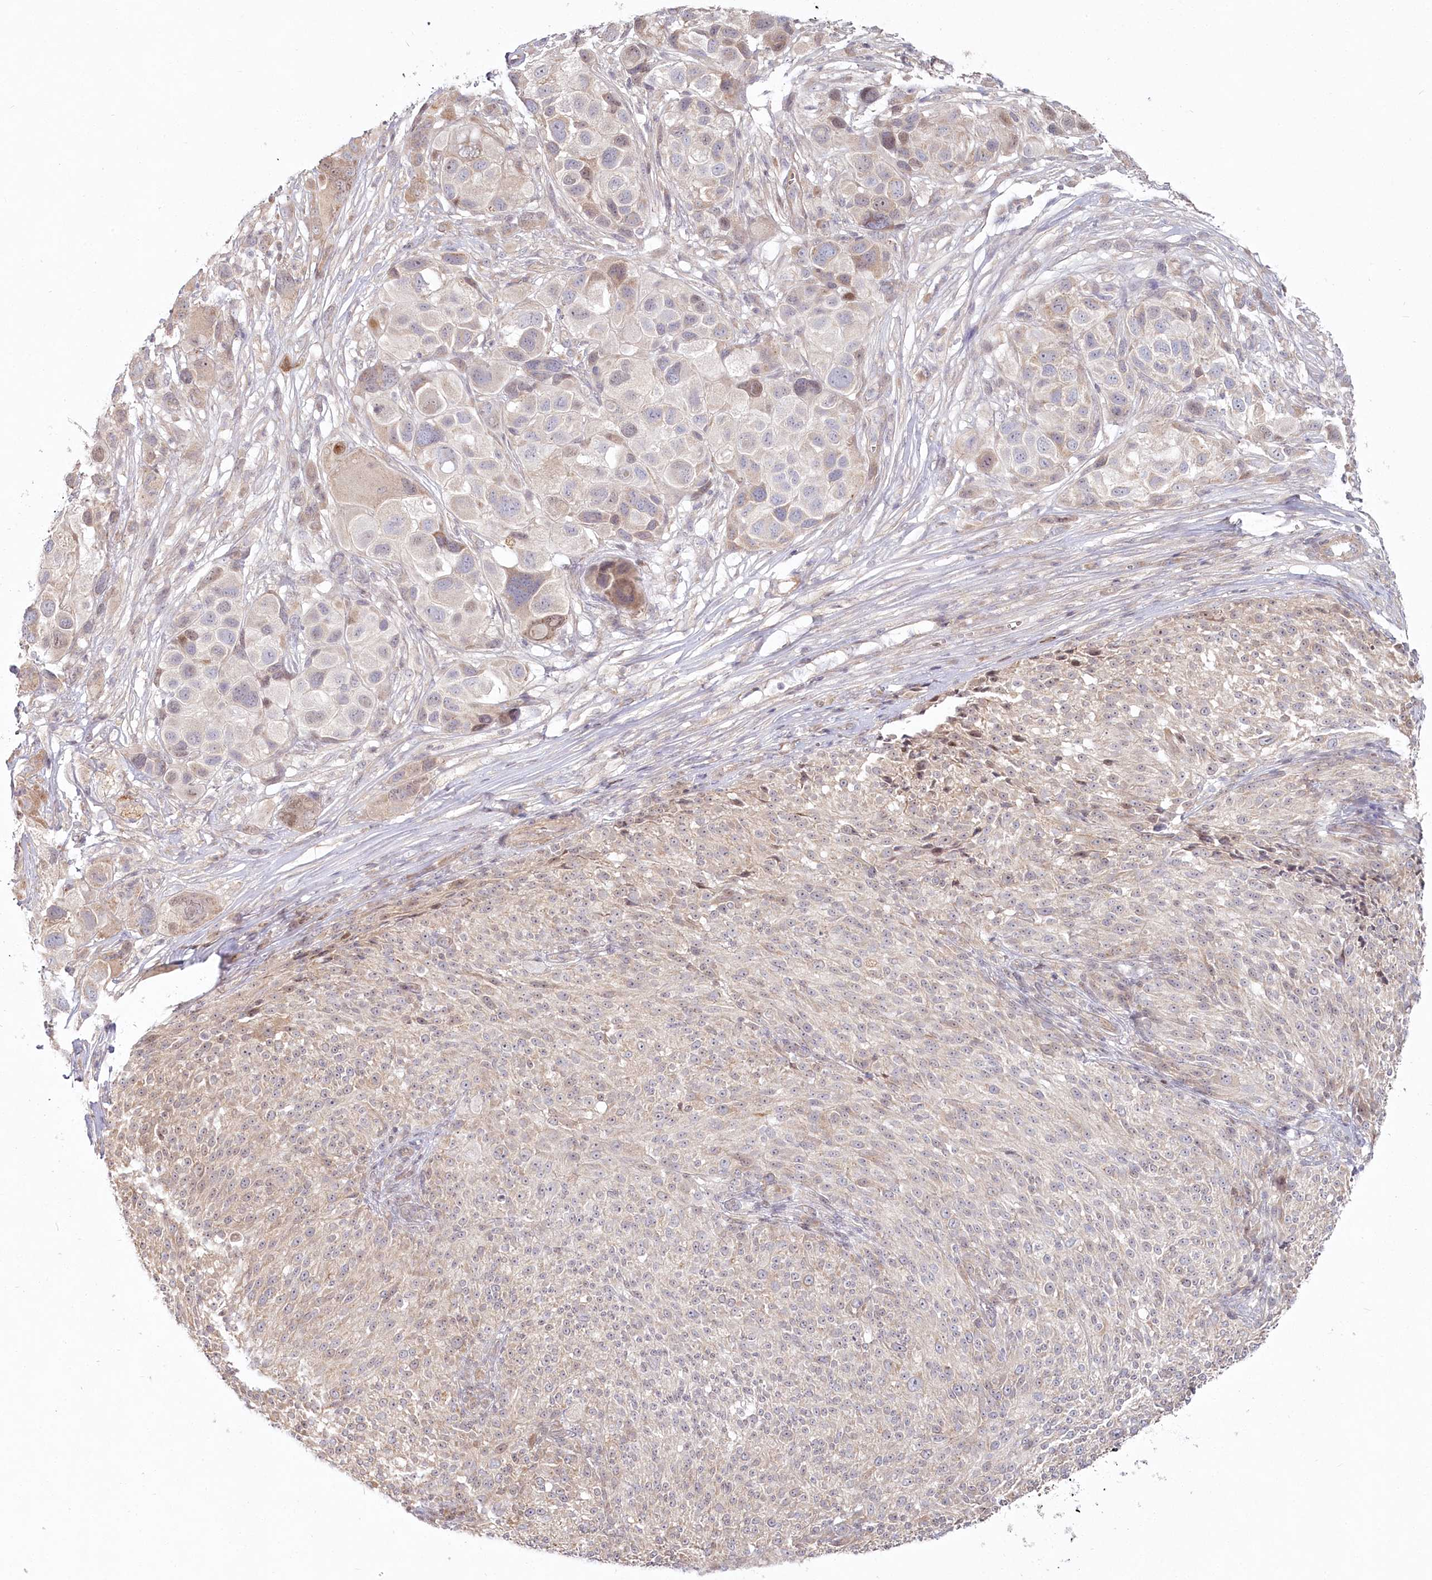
{"staining": {"intensity": "weak", "quantity": "<25%", "location": "cytoplasmic/membranous"}, "tissue": "melanoma", "cell_type": "Tumor cells", "image_type": "cancer", "snomed": [{"axis": "morphology", "description": "Malignant melanoma, NOS"}, {"axis": "topography", "description": "Skin of trunk"}], "caption": "Immunohistochemical staining of malignant melanoma displays no significant positivity in tumor cells.", "gene": "SPINK13", "patient": {"sex": "male", "age": 71}}